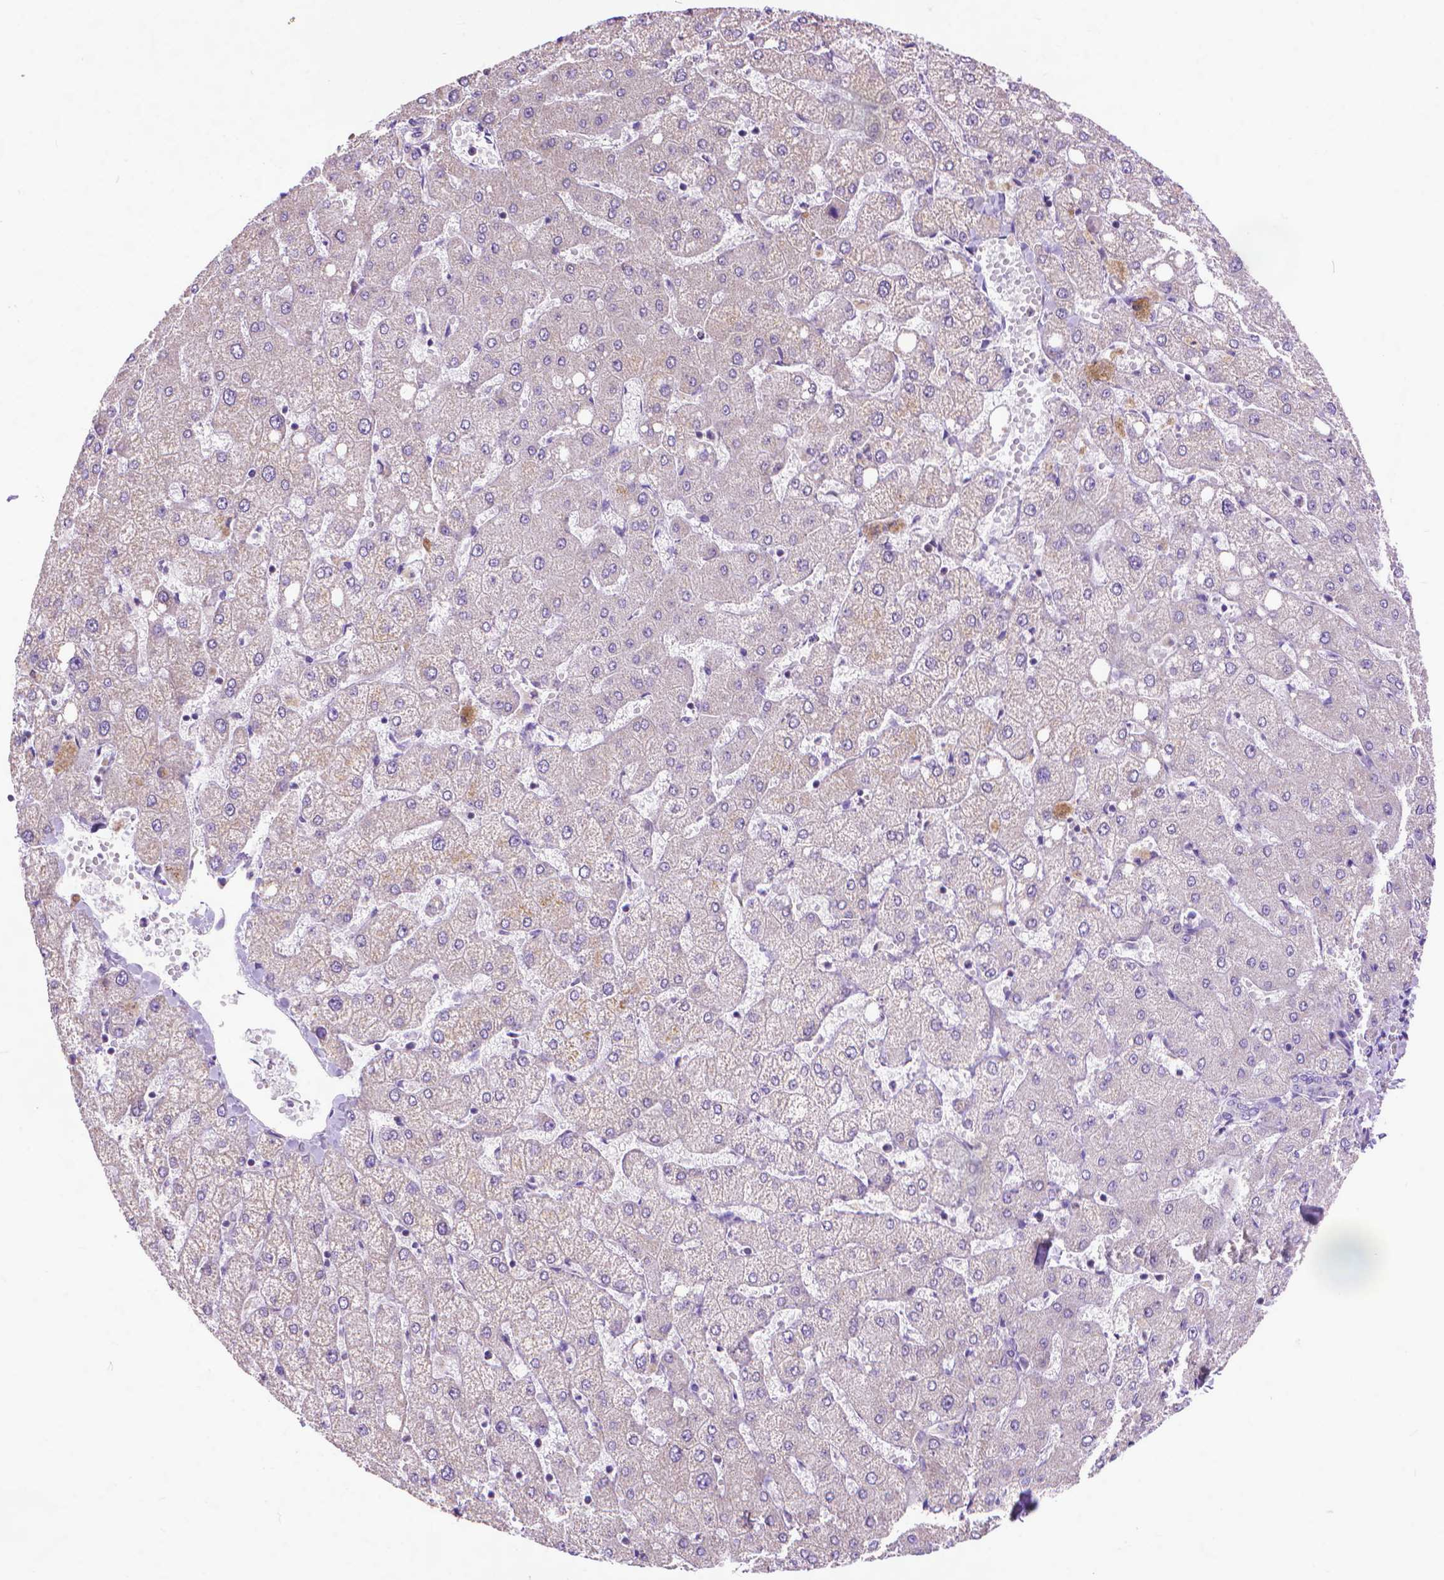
{"staining": {"intensity": "negative", "quantity": "none", "location": "none"}, "tissue": "liver", "cell_type": "Cholangiocytes", "image_type": "normal", "snomed": [{"axis": "morphology", "description": "Normal tissue, NOS"}, {"axis": "topography", "description": "Liver"}], "caption": "A high-resolution image shows immunohistochemistry (IHC) staining of benign liver, which displays no significant staining in cholangiocytes.", "gene": "SYN1", "patient": {"sex": "female", "age": 54}}